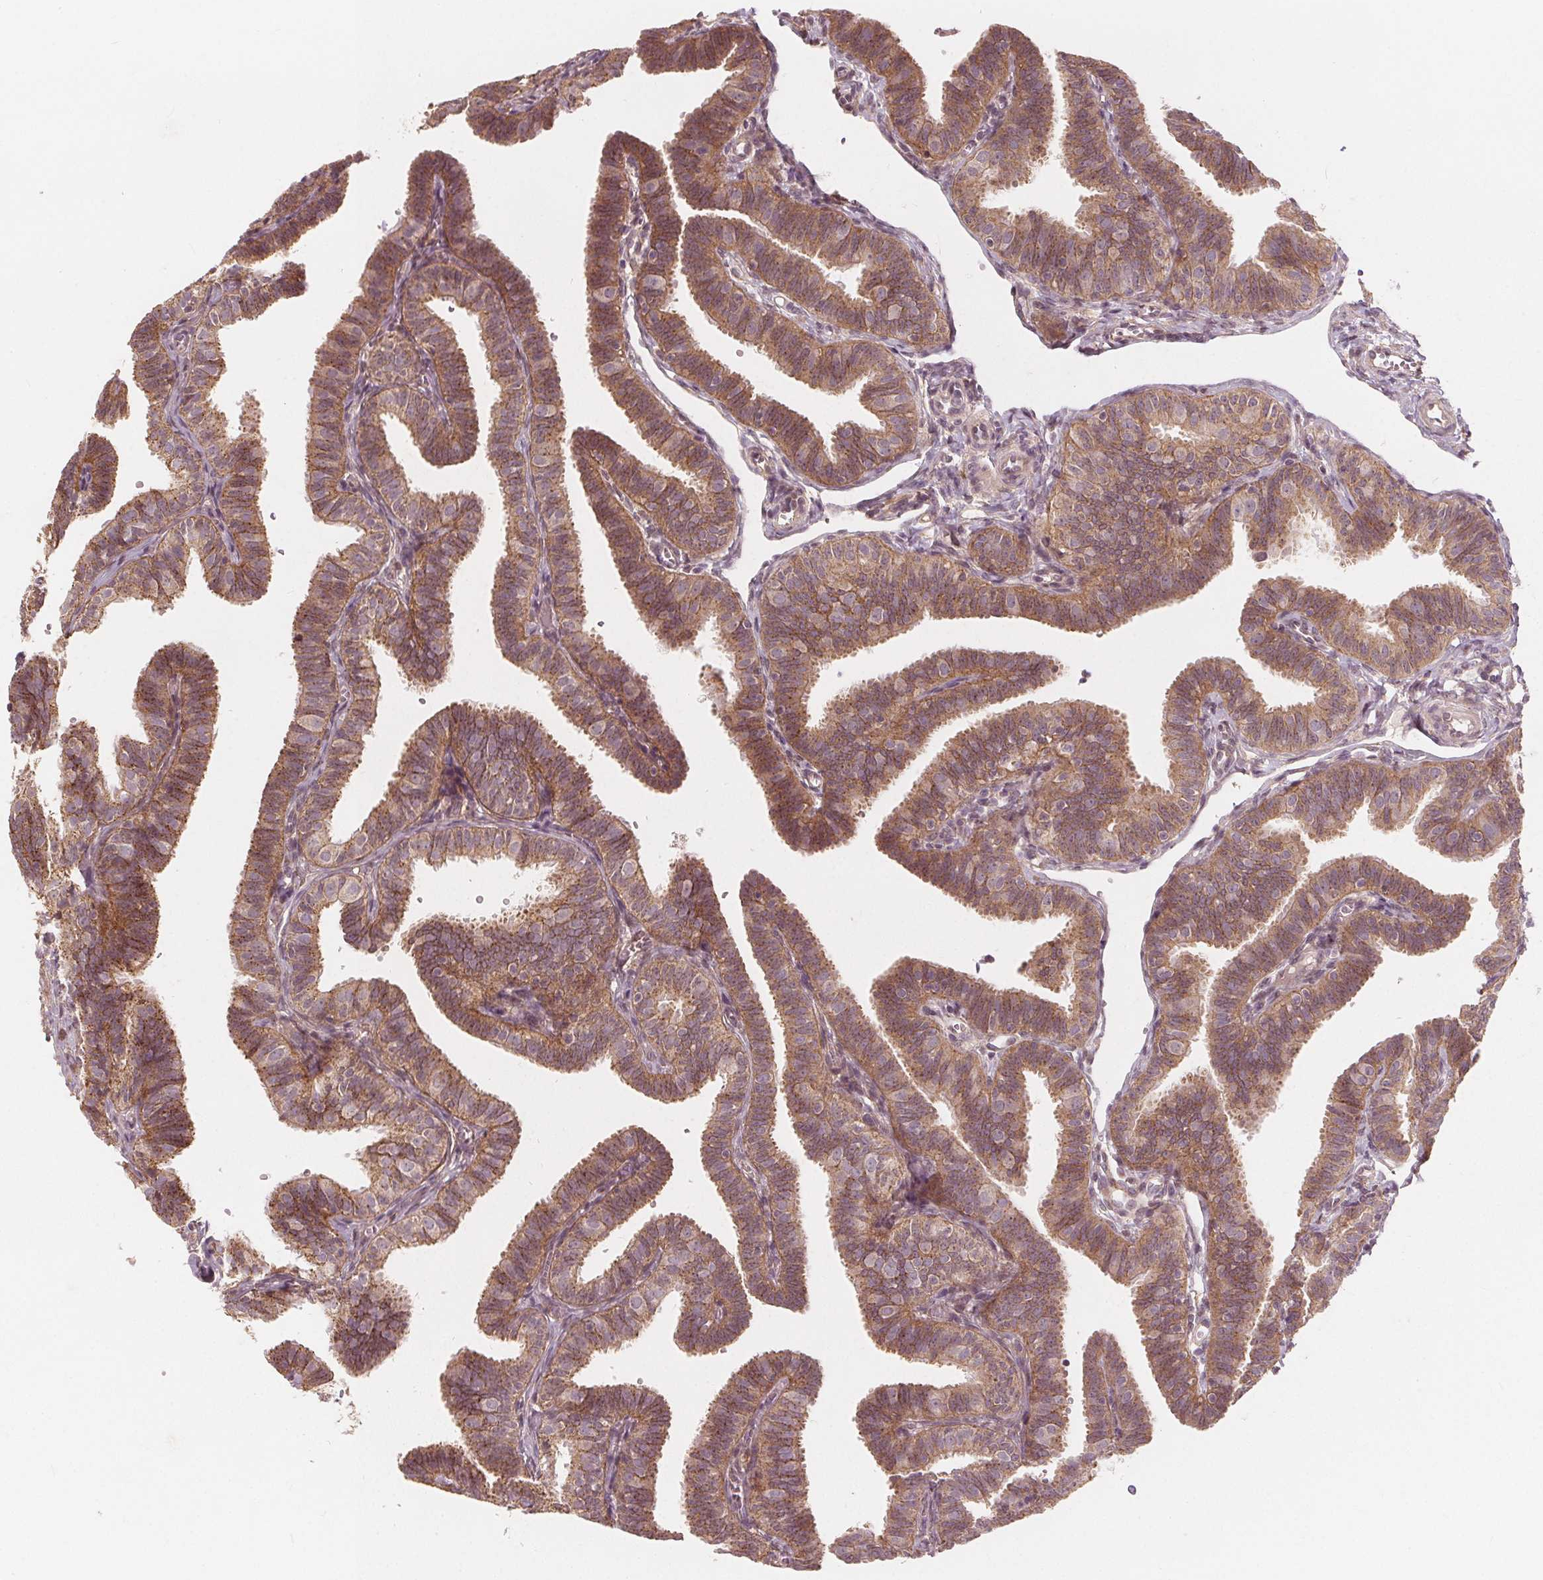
{"staining": {"intensity": "moderate", "quantity": ">75%", "location": "cytoplasmic/membranous"}, "tissue": "fallopian tube", "cell_type": "Glandular cells", "image_type": "normal", "snomed": [{"axis": "morphology", "description": "Normal tissue, NOS"}, {"axis": "topography", "description": "Fallopian tube"}], "caption": "Brown immunohistochemical staining in normal human fallopian tube displays moderate cytoplasmic/membranous positivity in approximately >75% of glandular cells.", "gene": "SNX12", "patient": {"sex": "female", "age": 25}}